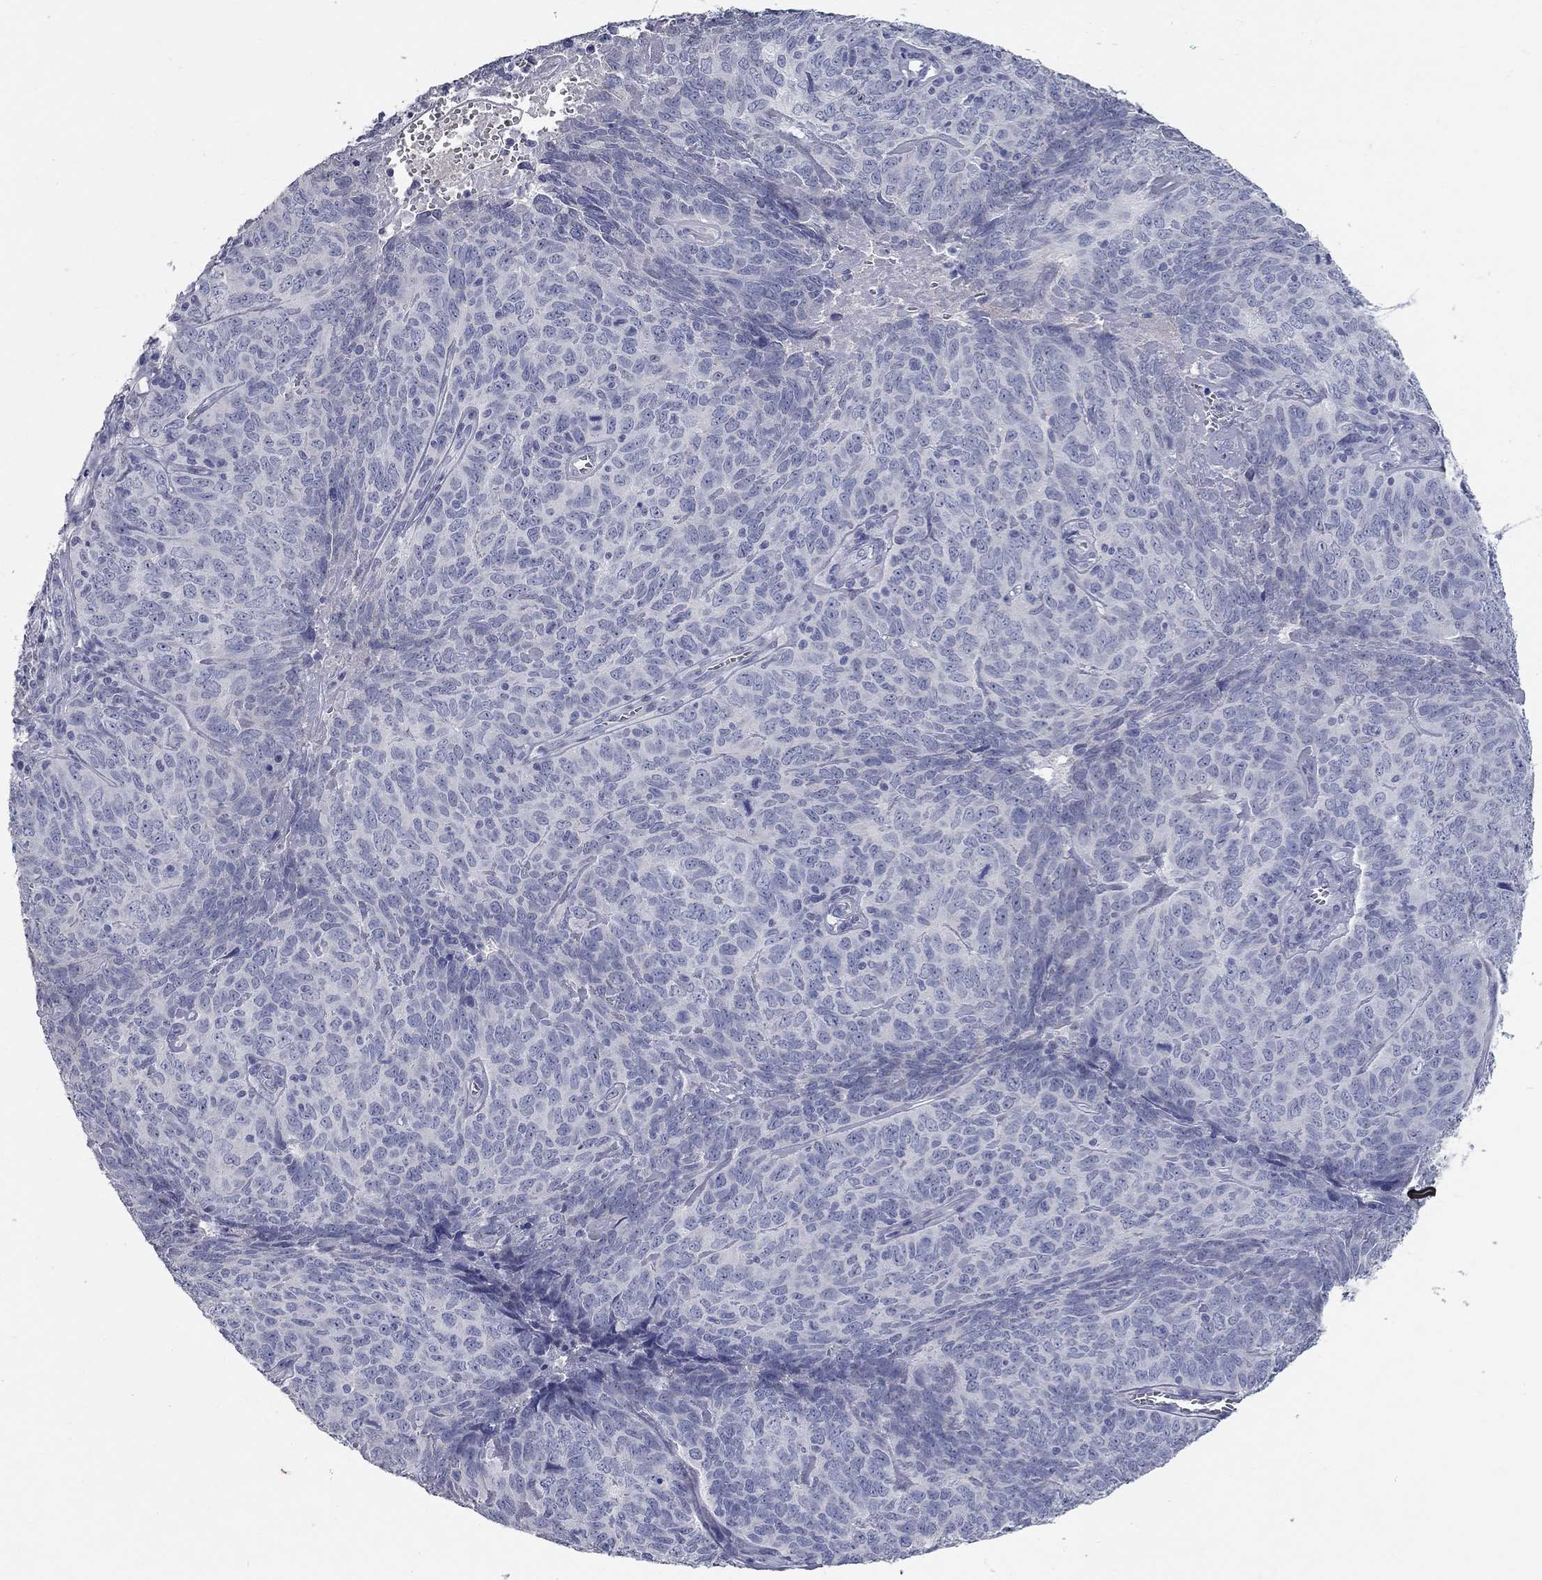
{"staining": {"intensity": "negative", "quantity": "none", "location": "none"}, "tissue": "skin cancer", "cell_type": "Tumor cells", "image_type": "cancer", "snomed": [{"axis": "morphology", "description": "Squamous cell carcinoma, NOS"}, {"axis": "topography", "description": "Skin"}, {"axis": "topography", "description": "Anal"}], "caption": "Photomicrograph shows no protein positivity in tumor cells of squamous cell carcinoma (skin) tissue.", "gene": "SYT12", "patient": {"sex": "female", "age": 51}}